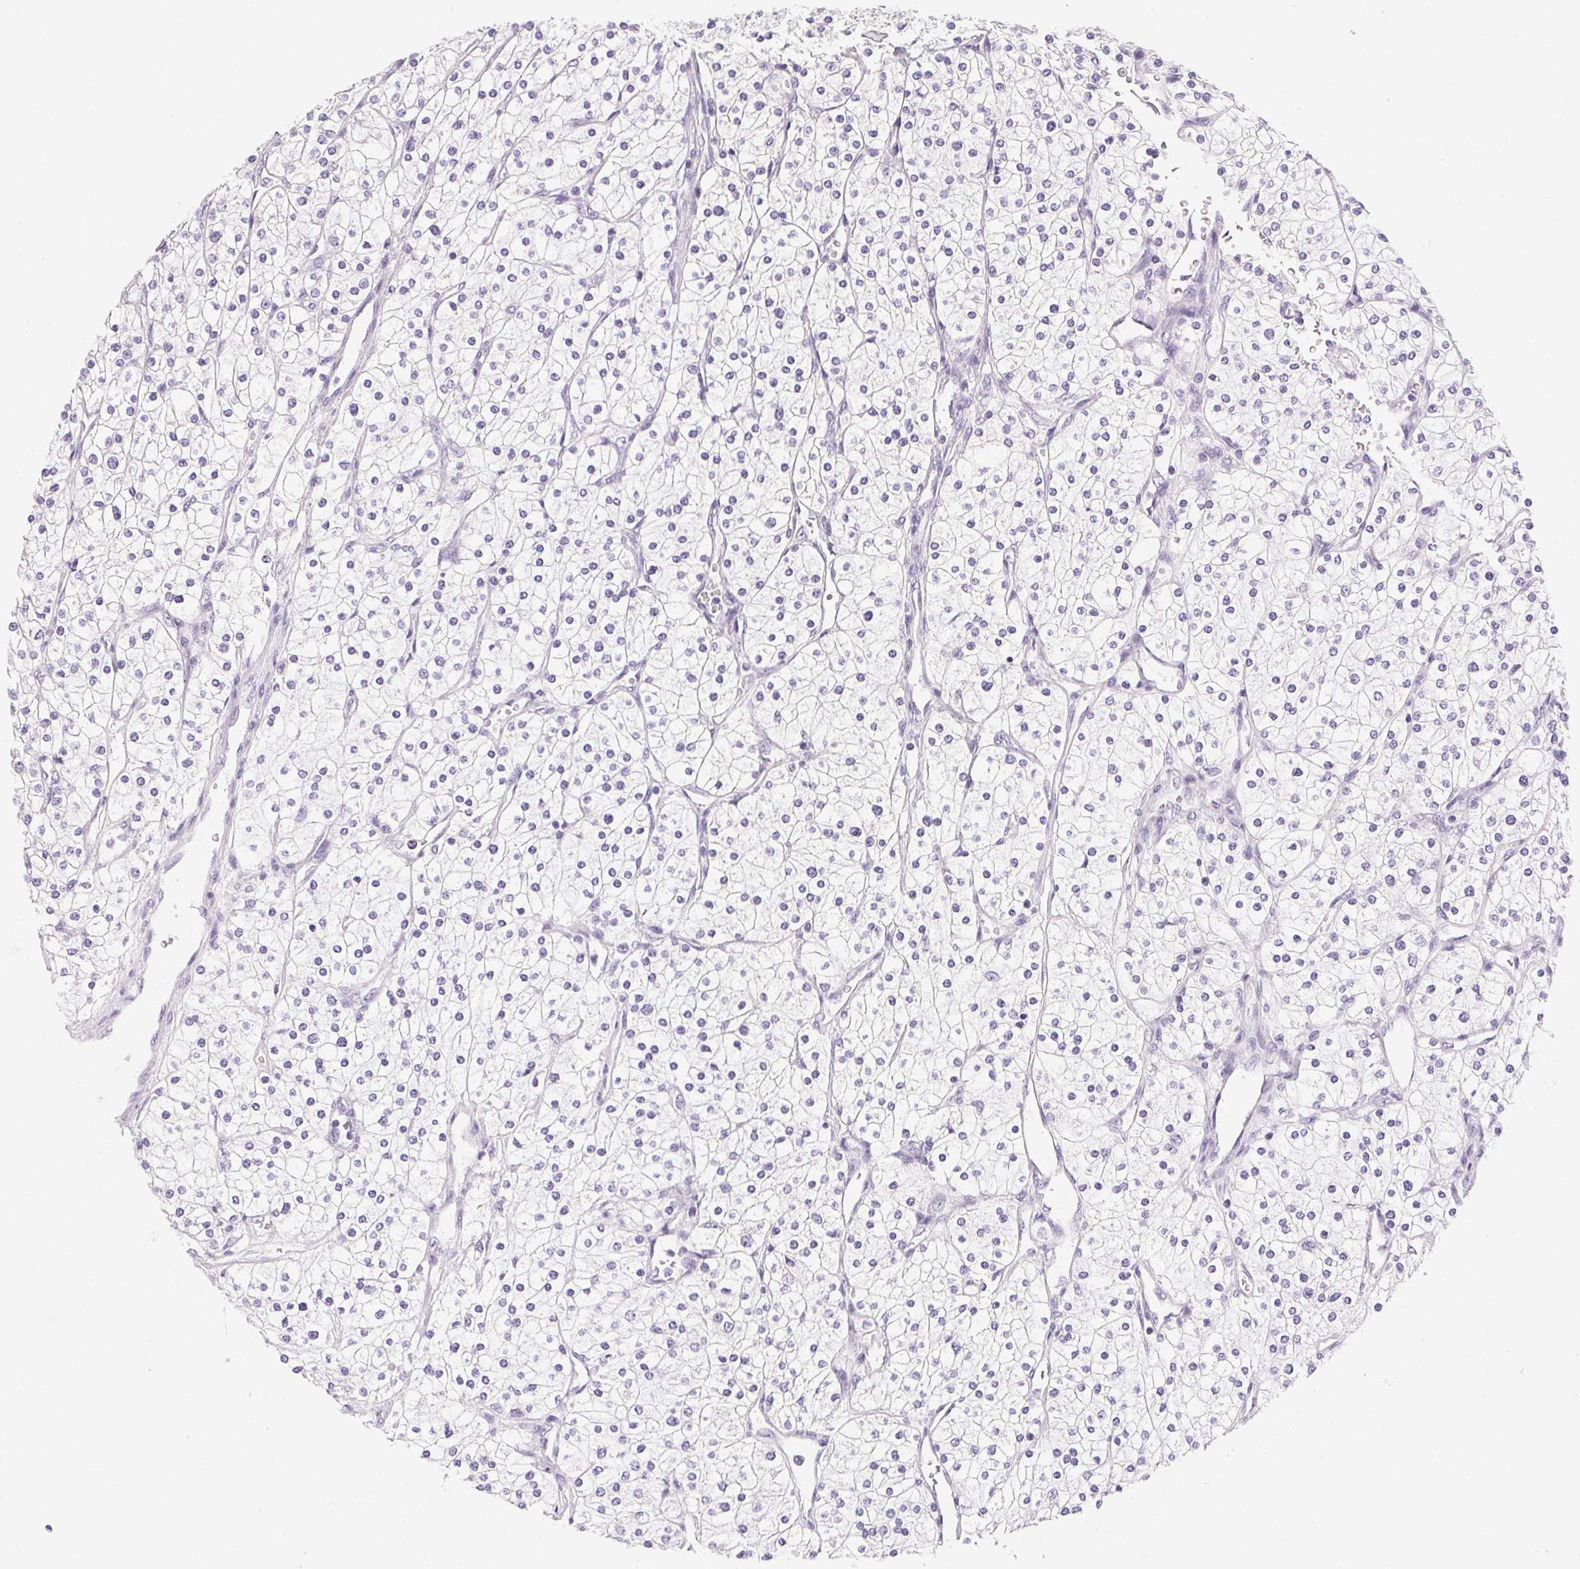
{"staining": {"intensity": "negative", "quantity": "none", "location": "none"}, "tissue": "renal cancer", "cell_type": "Tumor cells", "image_type": "cancer", "snomed": [{"axis": "morphology", "description": "Adenocarcinoma, NOS"}, {"axis": "topography", "description": "Kidney"}], "caption": "Immunohistochemistry of human renal cancer (adenocarcinoma) reveals no expression in tumor cells. (IHC, brightfield microscopy, high magnification).", "gene": "AQP5", "patient": {"sex": "male", "age": 80}}